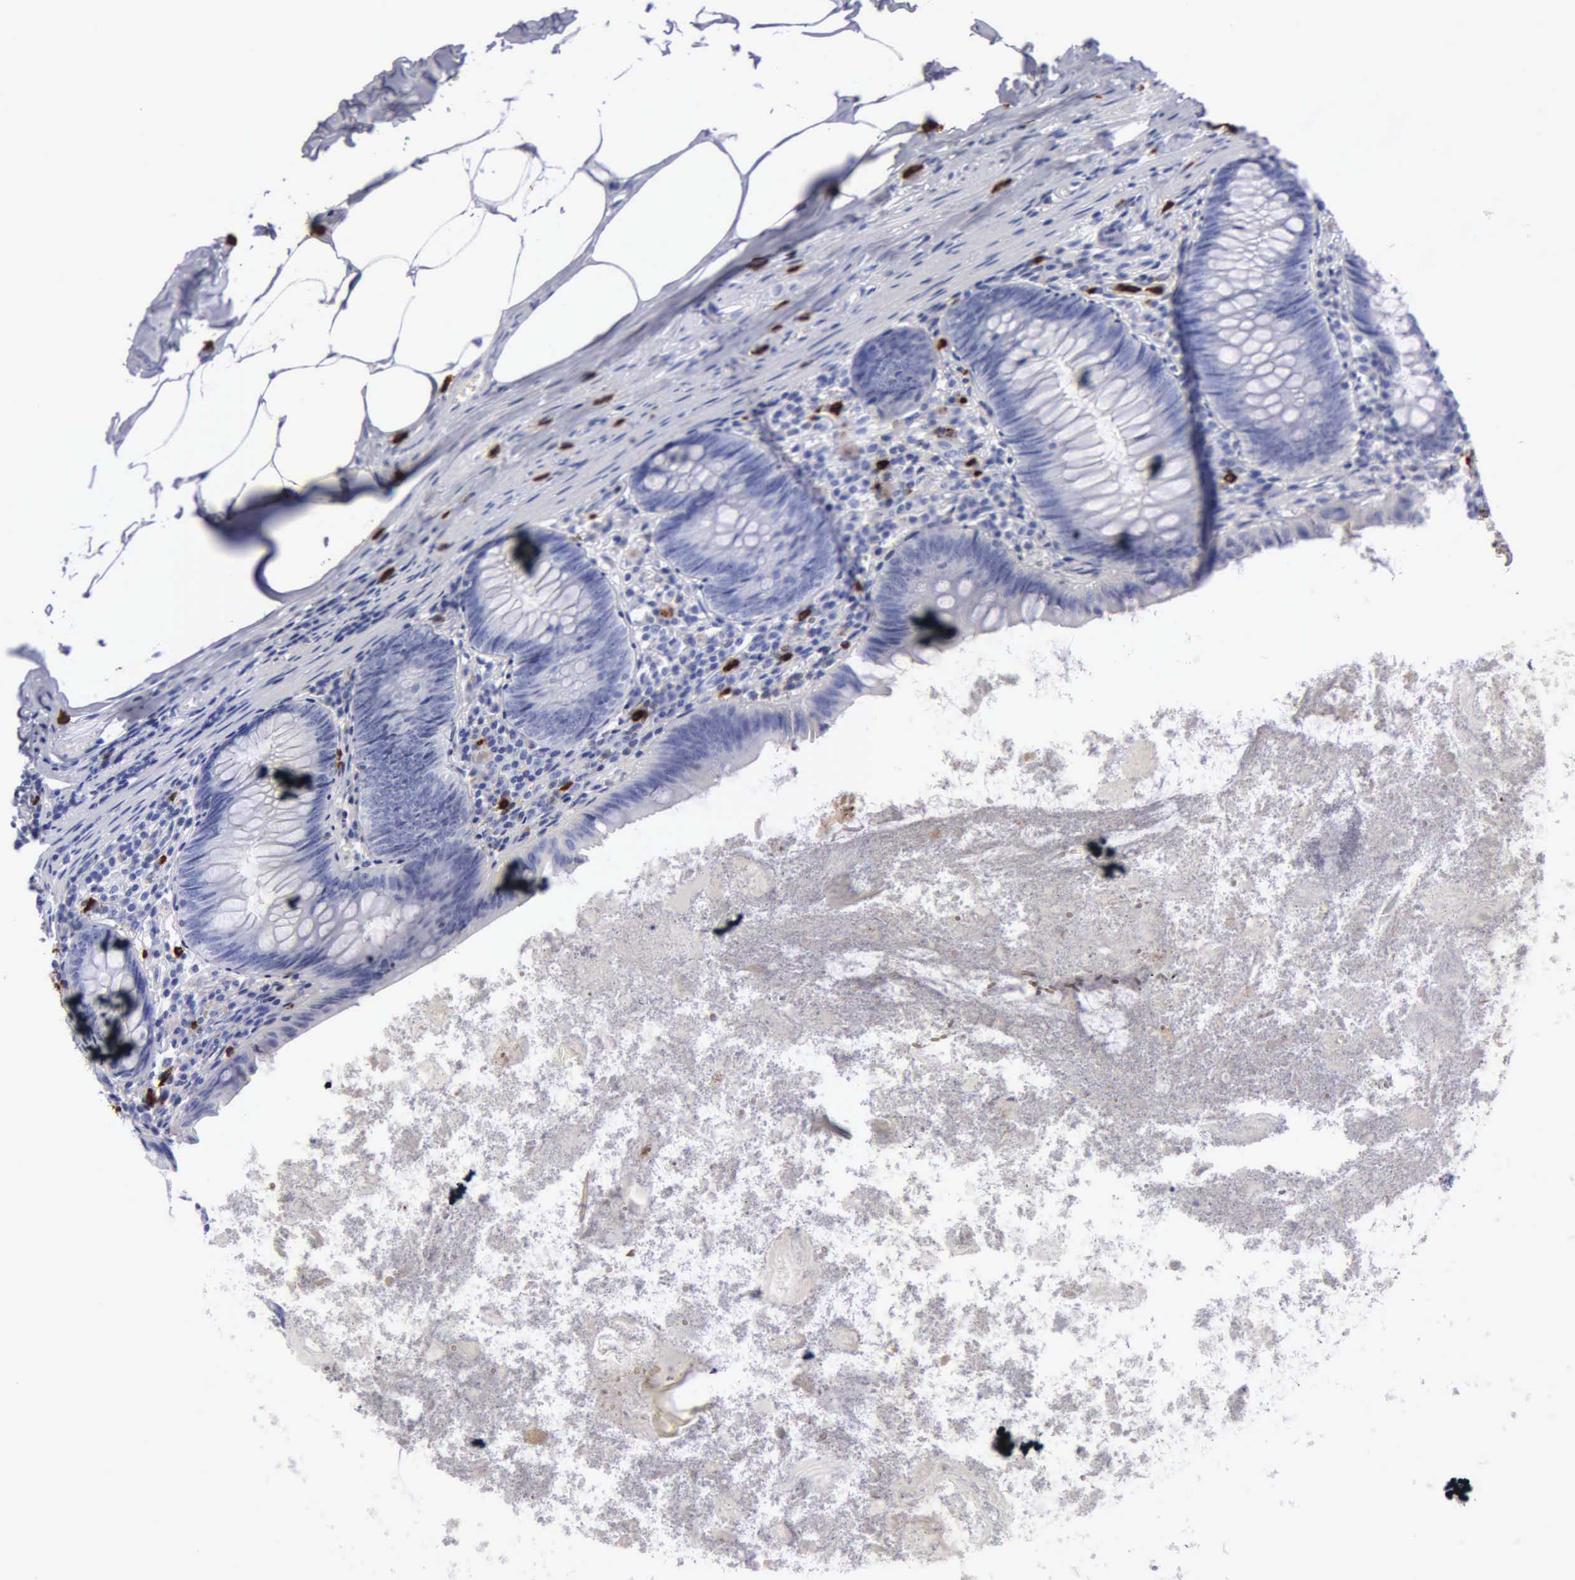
{"staining": {"intensity": "negative", "quantity": "none", "location": "none"}, "tissue": "appendix", "cell_type": "Glandular cells", "image_type": "normal", "snomed": [{"axis": "morphology", "description": "Normal tissue, NOS"}, {"axis": "topography", "description": "Appendix"}], "caption": "Glandular cells show no significant positivity in benign appendix. (IHC, brightfield microscopy, high magnification).", "gene": "CTSG", "patient": {"sex": "female", "age": 82}}